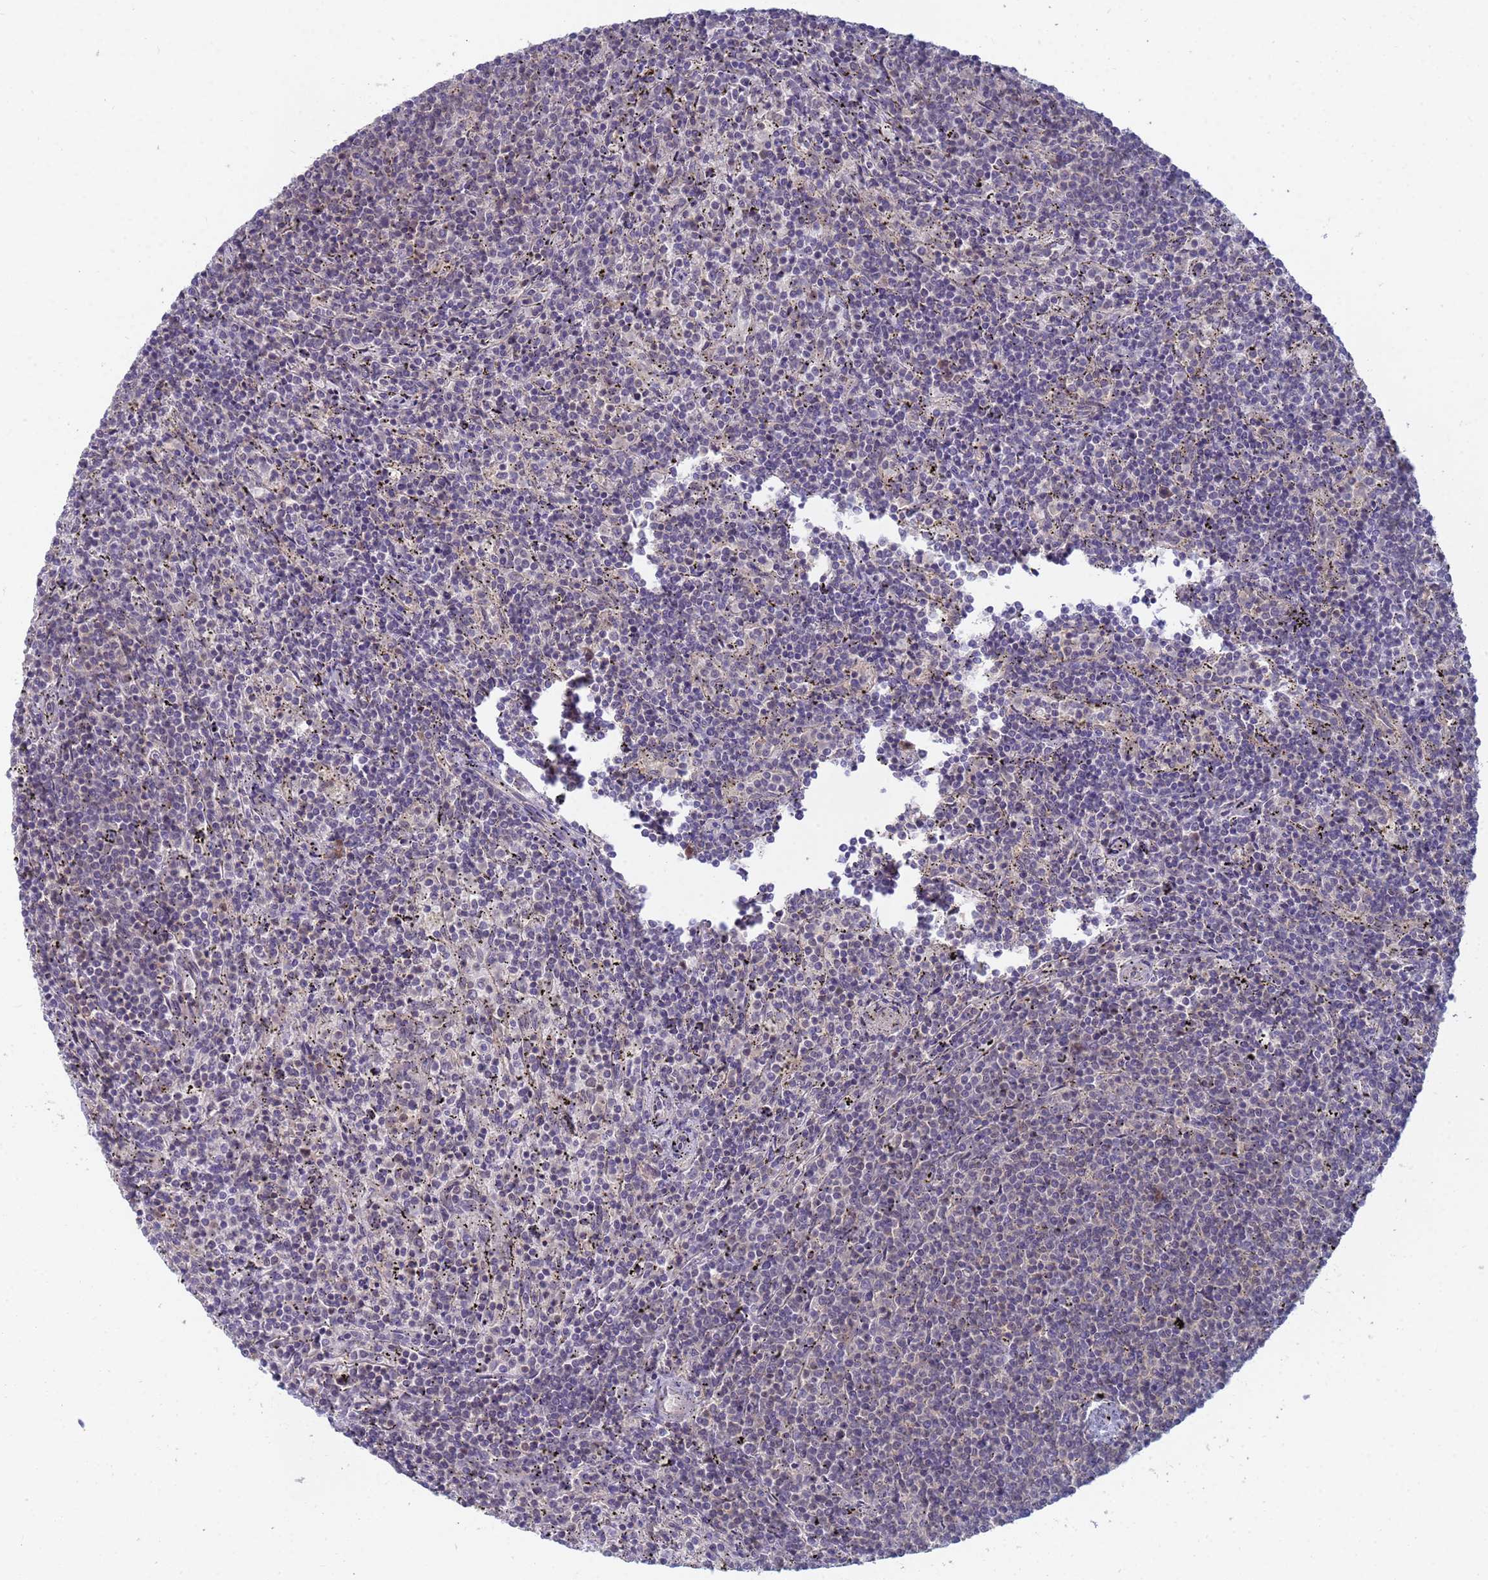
{"staining": {"intensity": "negative", "quantity": "none", "location": "none"}, "tissue": "lymphoma", "cell_type": "Tumor cells", "image_type": "cancer", "snomed": [{"axis": "morphology", "description": "Malignant lymphoma, non-Hodgkin's type, Low grade"}, {"axis": "topography", "description": "Spleen"}], "caption": "A high-resolution photomicrograph shows IHC staining of low-grade malignant lymphoma, non-Hodgkin's type, which reveals no significant staining in tumor cells. Brightfield microscopy of immunohistochemistry (IHC) stained with DAB (brown) and hematoxylin (blue), captured at high magnification.", "gene": "SHARPIN", "patient": {"sex": "female", "age": 50}}